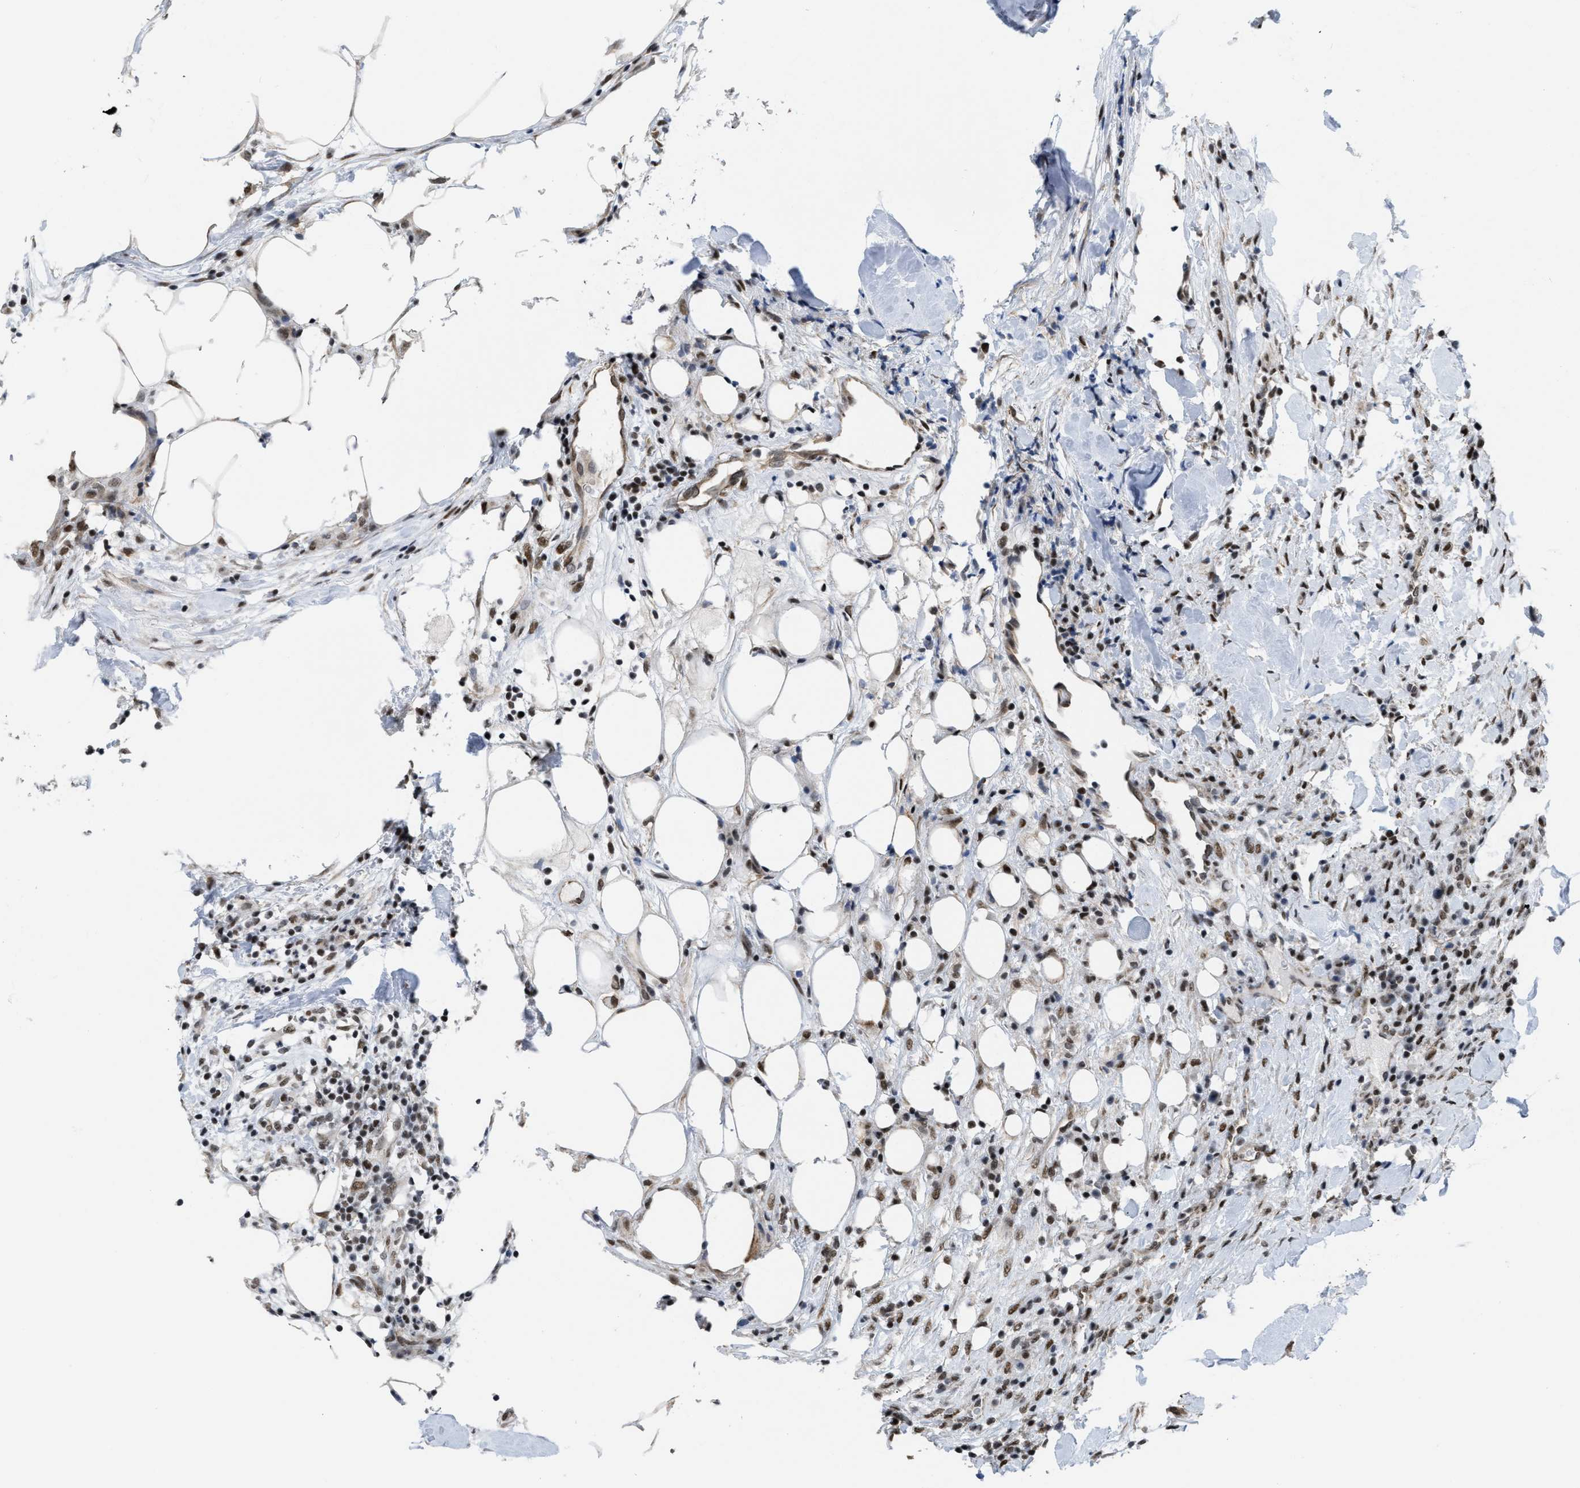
{"staining": {"intensity": "weak", "quantity": "25%-75%", "location": "nuclear"}, "tissue": "breast cancer", "cell_type": "Tumor cells", "image_type": "cancer", "snomed": [{"axis": "morphology", "description": "Duct carcinoma"}, {"axis": "topography", "description": "Breast"}], "caption": "A low amount of weak nuclear staining is identified in approximately 25%-75% of tumor cells in breast intraductal carcinoma tissue.", "gene": "MIER1", "patient": {"sex": "female", "age": 37}}